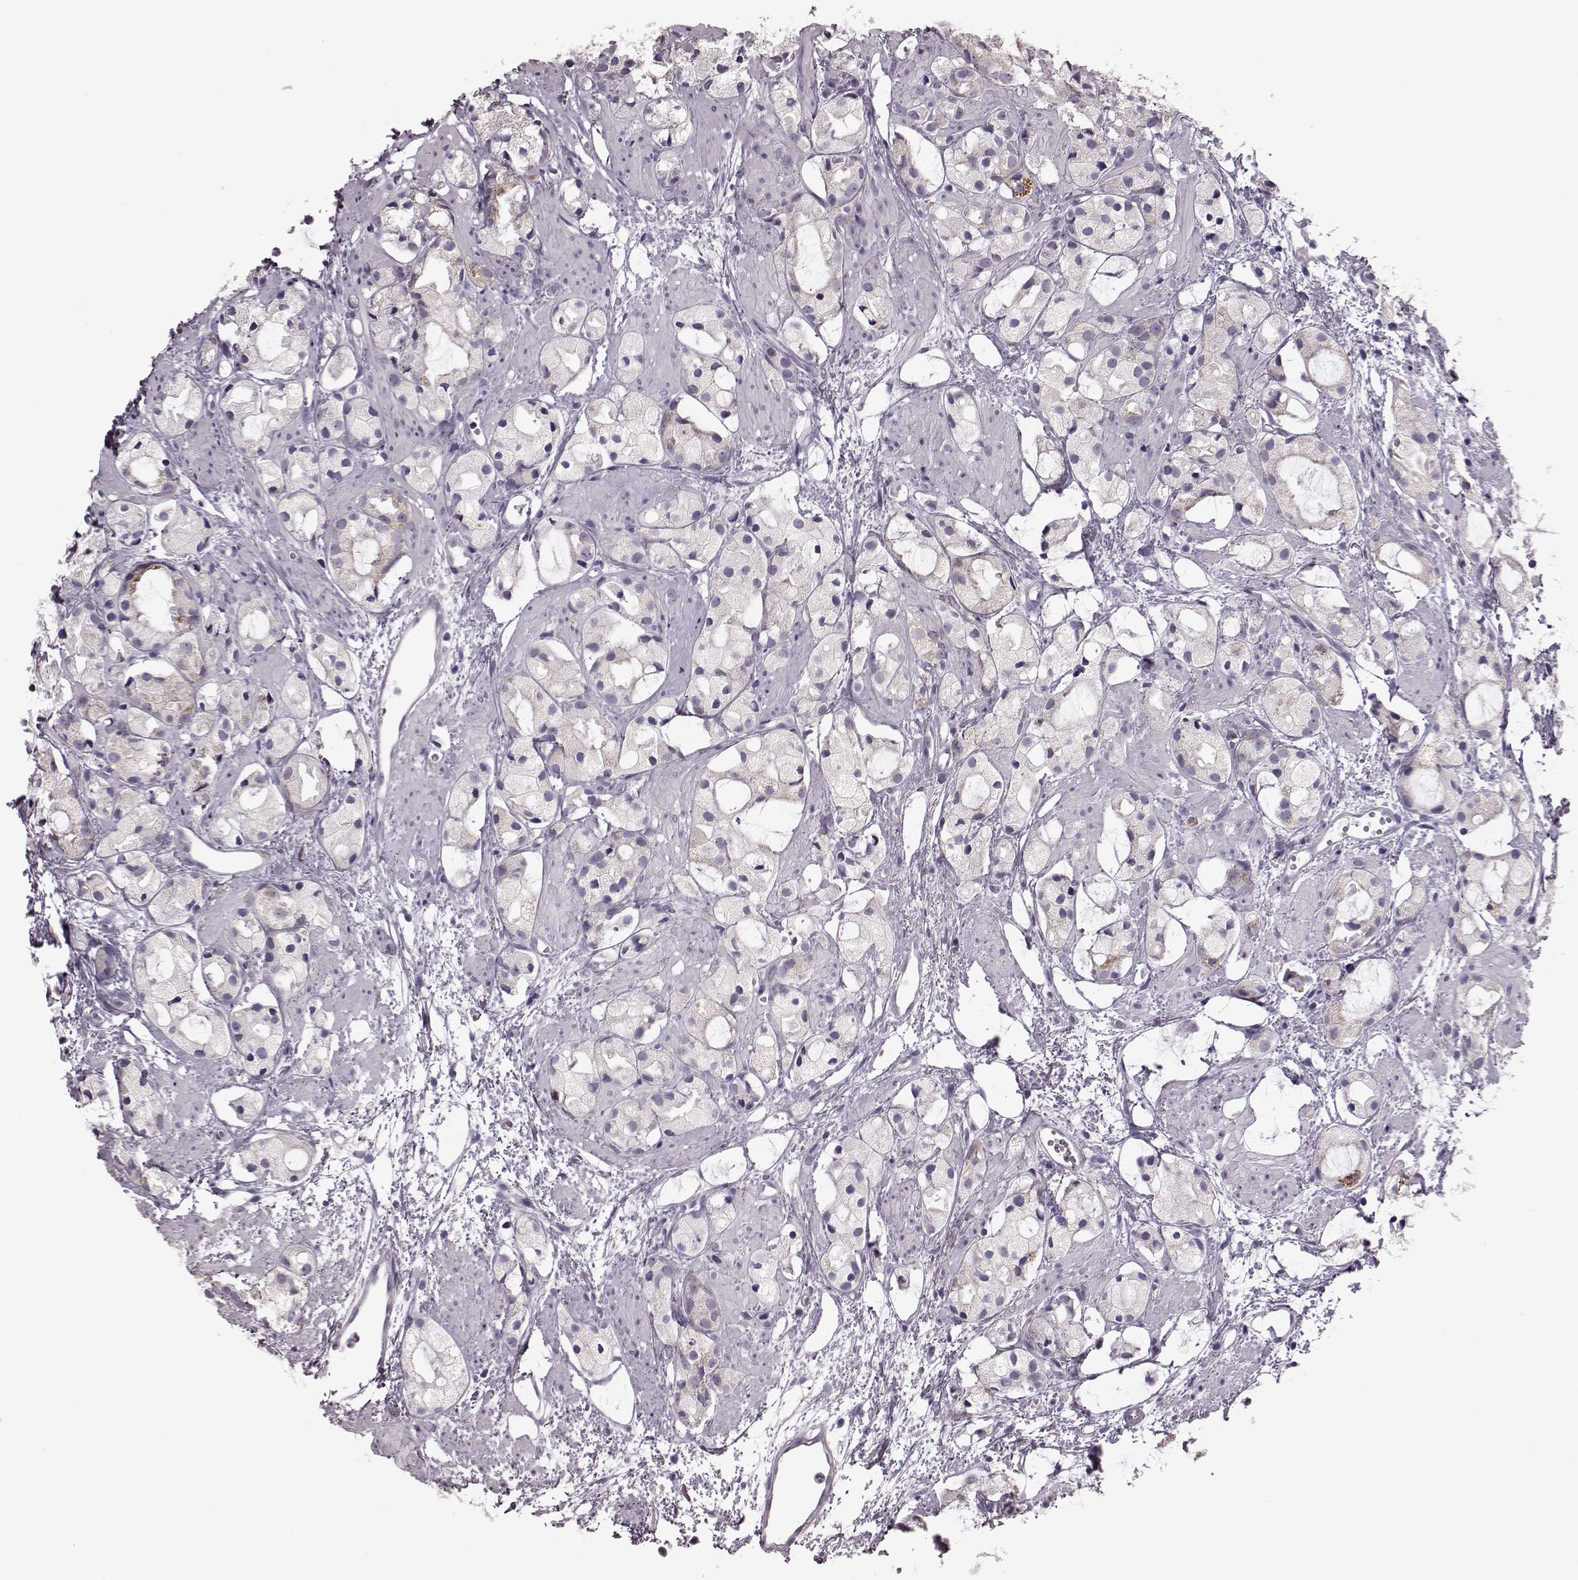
{"staining": {"intensity": "moderate", "quantity": "<25%", "location": "cytoplasmic/membranous"}, "tissue": "prostate cancer", "cell_type": "Tumor cells", "image_type": "cancer", "snomed": [{"axis": "morphology", "description": "Adenocarcinoma, High grade"}, {"axis": "topography", "description": "Prostate"}], "caption": "Prostate cancer (high-grade adenocarcinoma) was stained to show a protein in brown. There is low levels of moderate cytoplasmic/membranous expression in approximately <25% of tumor cells. (DAB (3,3'-diaminobenzidine) IHC, brown staining for protein, blue staining for nuclei).", "gene": "RIMS2", "patient": {"sex": "male", "age": 85}}